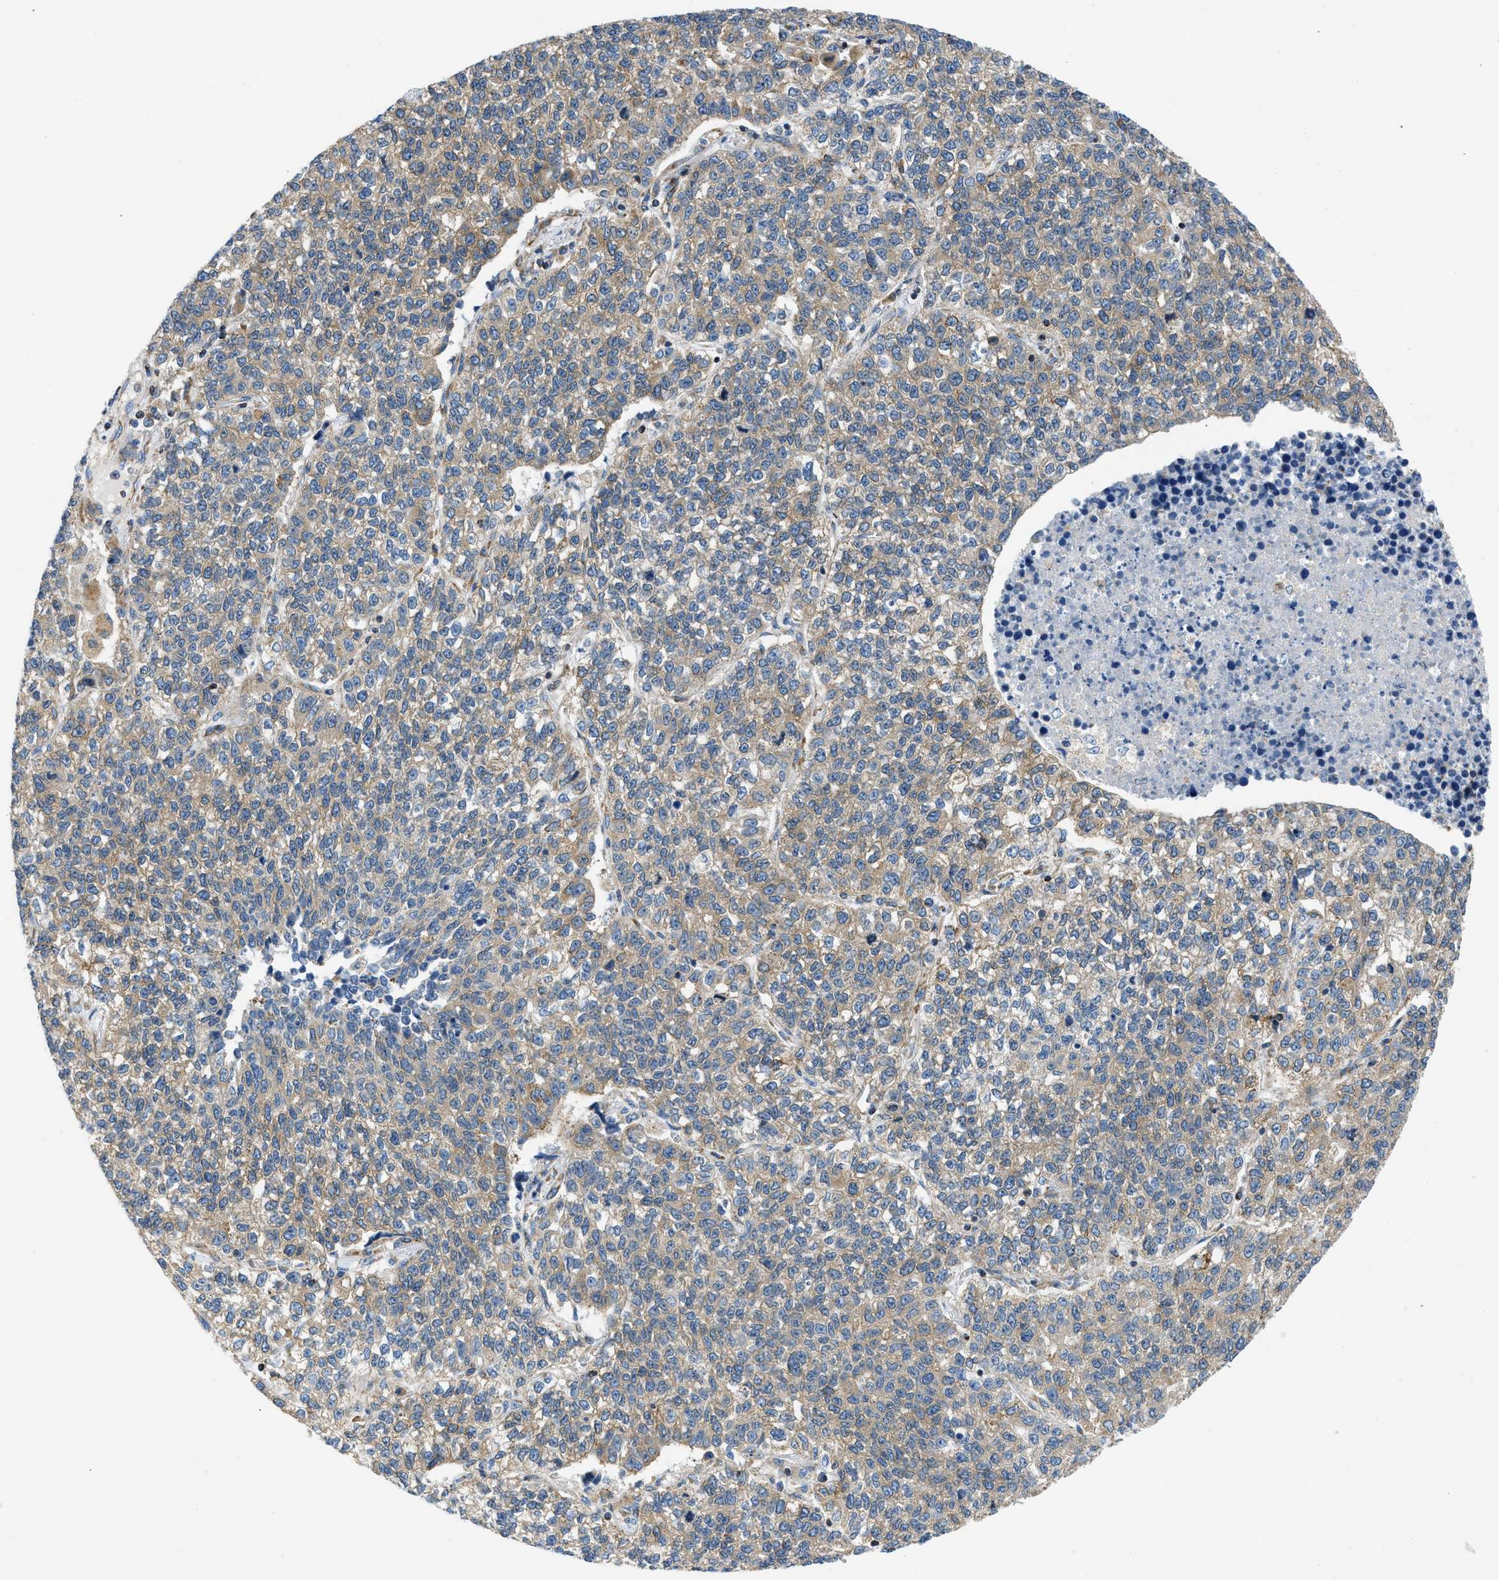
{"staining": {"intensity": "moderate", "quantity": ">75%", "location": "cytoplasmic/membranous"}, "tissue": "lung cancer", "cell_type": "Tumor cells", "image_type": "cancer", "snomed": [{"axis": "morphology", "description": "Adenocarcinoma, NOS"}, {"axis": "topography", "description": "Lung"}], "caption": "Brown immunohistochemical staining in lung cancer exhibits moderate cytoplasmic/membranous expression in approximately >75% of tumor cells.", "gene": "CAMKK2", "patient": {"sex": "male", "age": 49}}